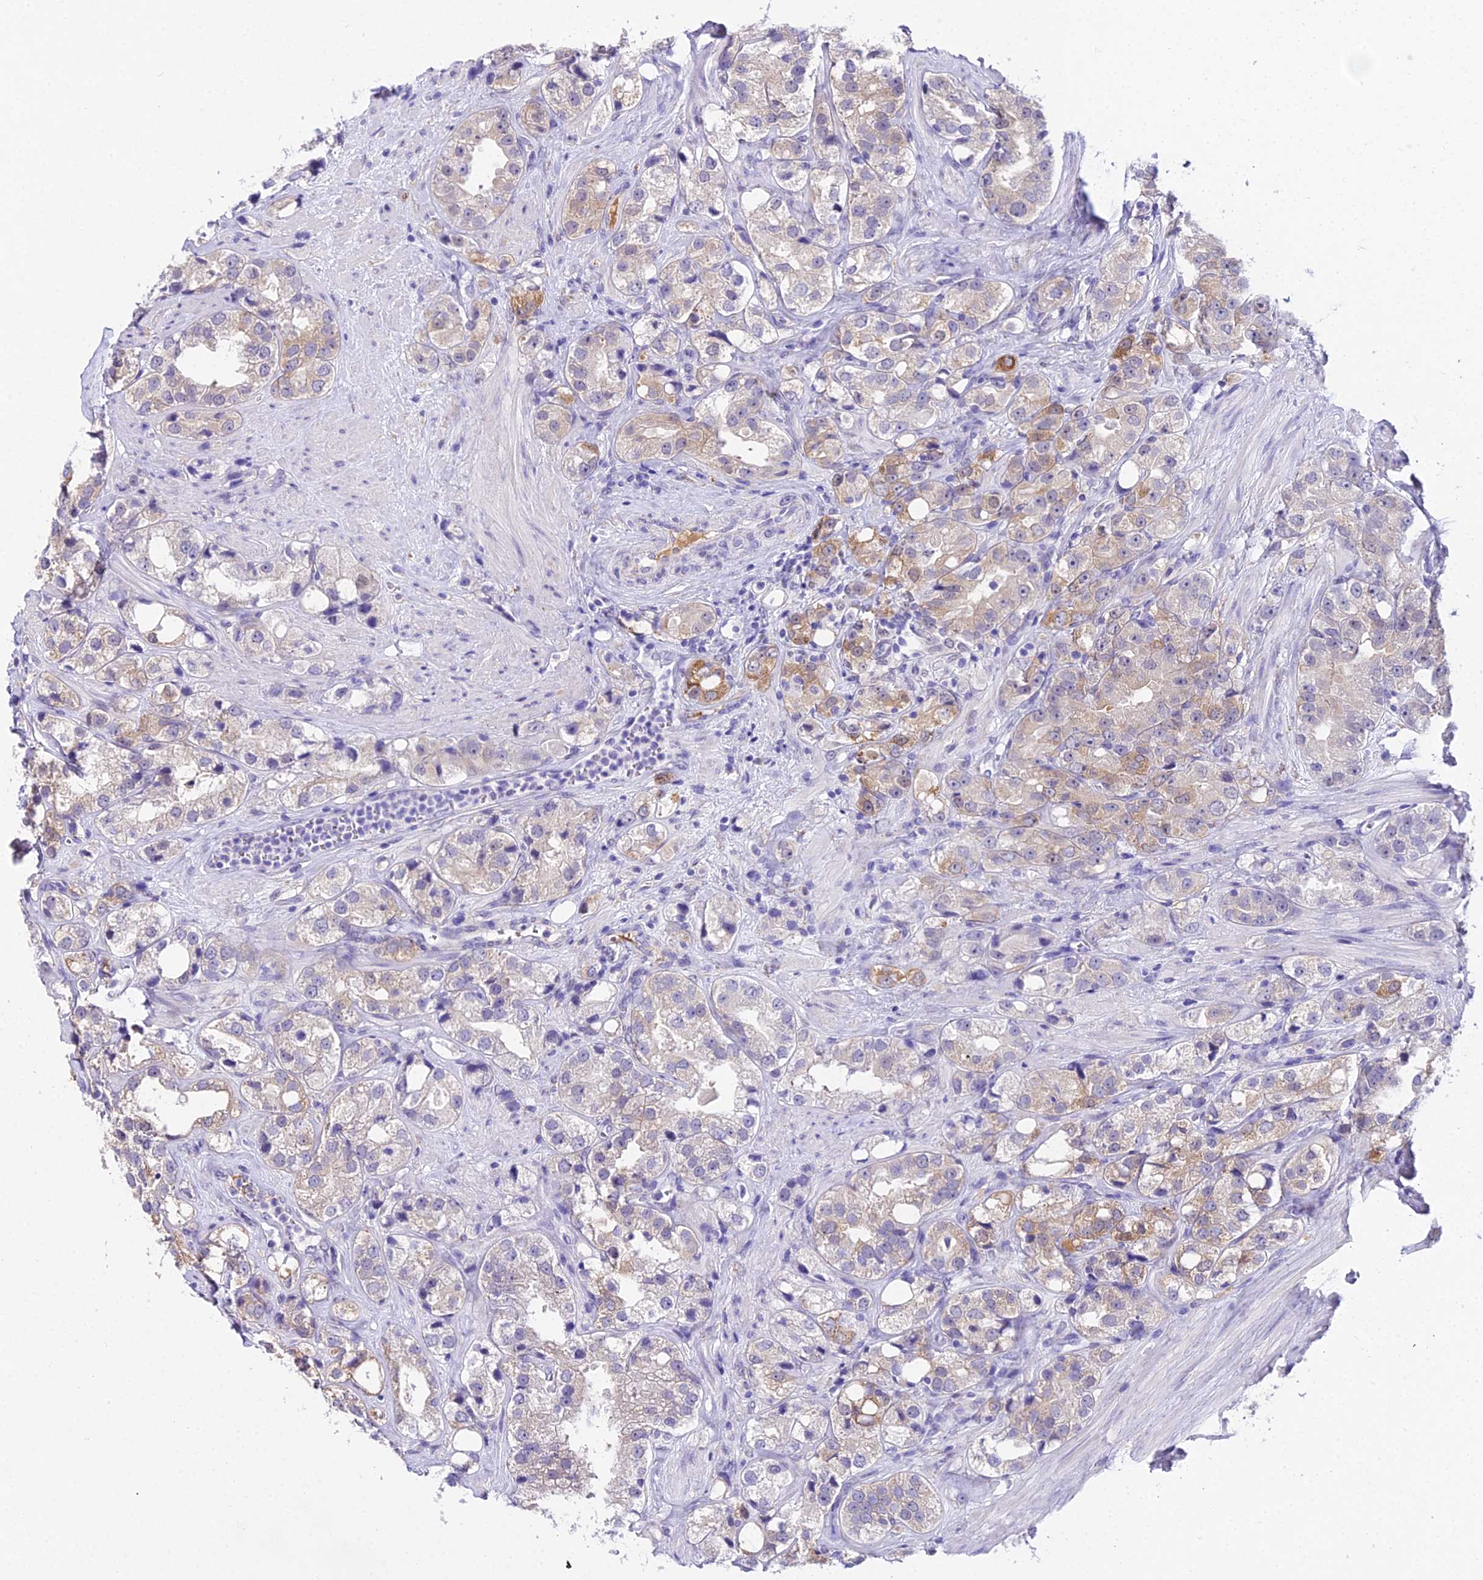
{"staining": {"intensity": "moderate", "quantity": "<25%", "location": "cytoplasmic/membranous"}, "tissue": "prostate cancer", "cell_type": "Tumor cells", "image_type": "cancer", "snomed": [{"axis": "morphology", "description": "Adenocarcinoma, NOS"}, {"axis": "topography", "description": "Prostate"}], "caption": "Human prostate cancer (adenocarcinoma) stained with a brown dye displays moderate cytoplasmic/membranous positive positivity in about <25% of tumor cells.", "gene": "MAT2A", "patient": {"sex": "male", "age": 79}}